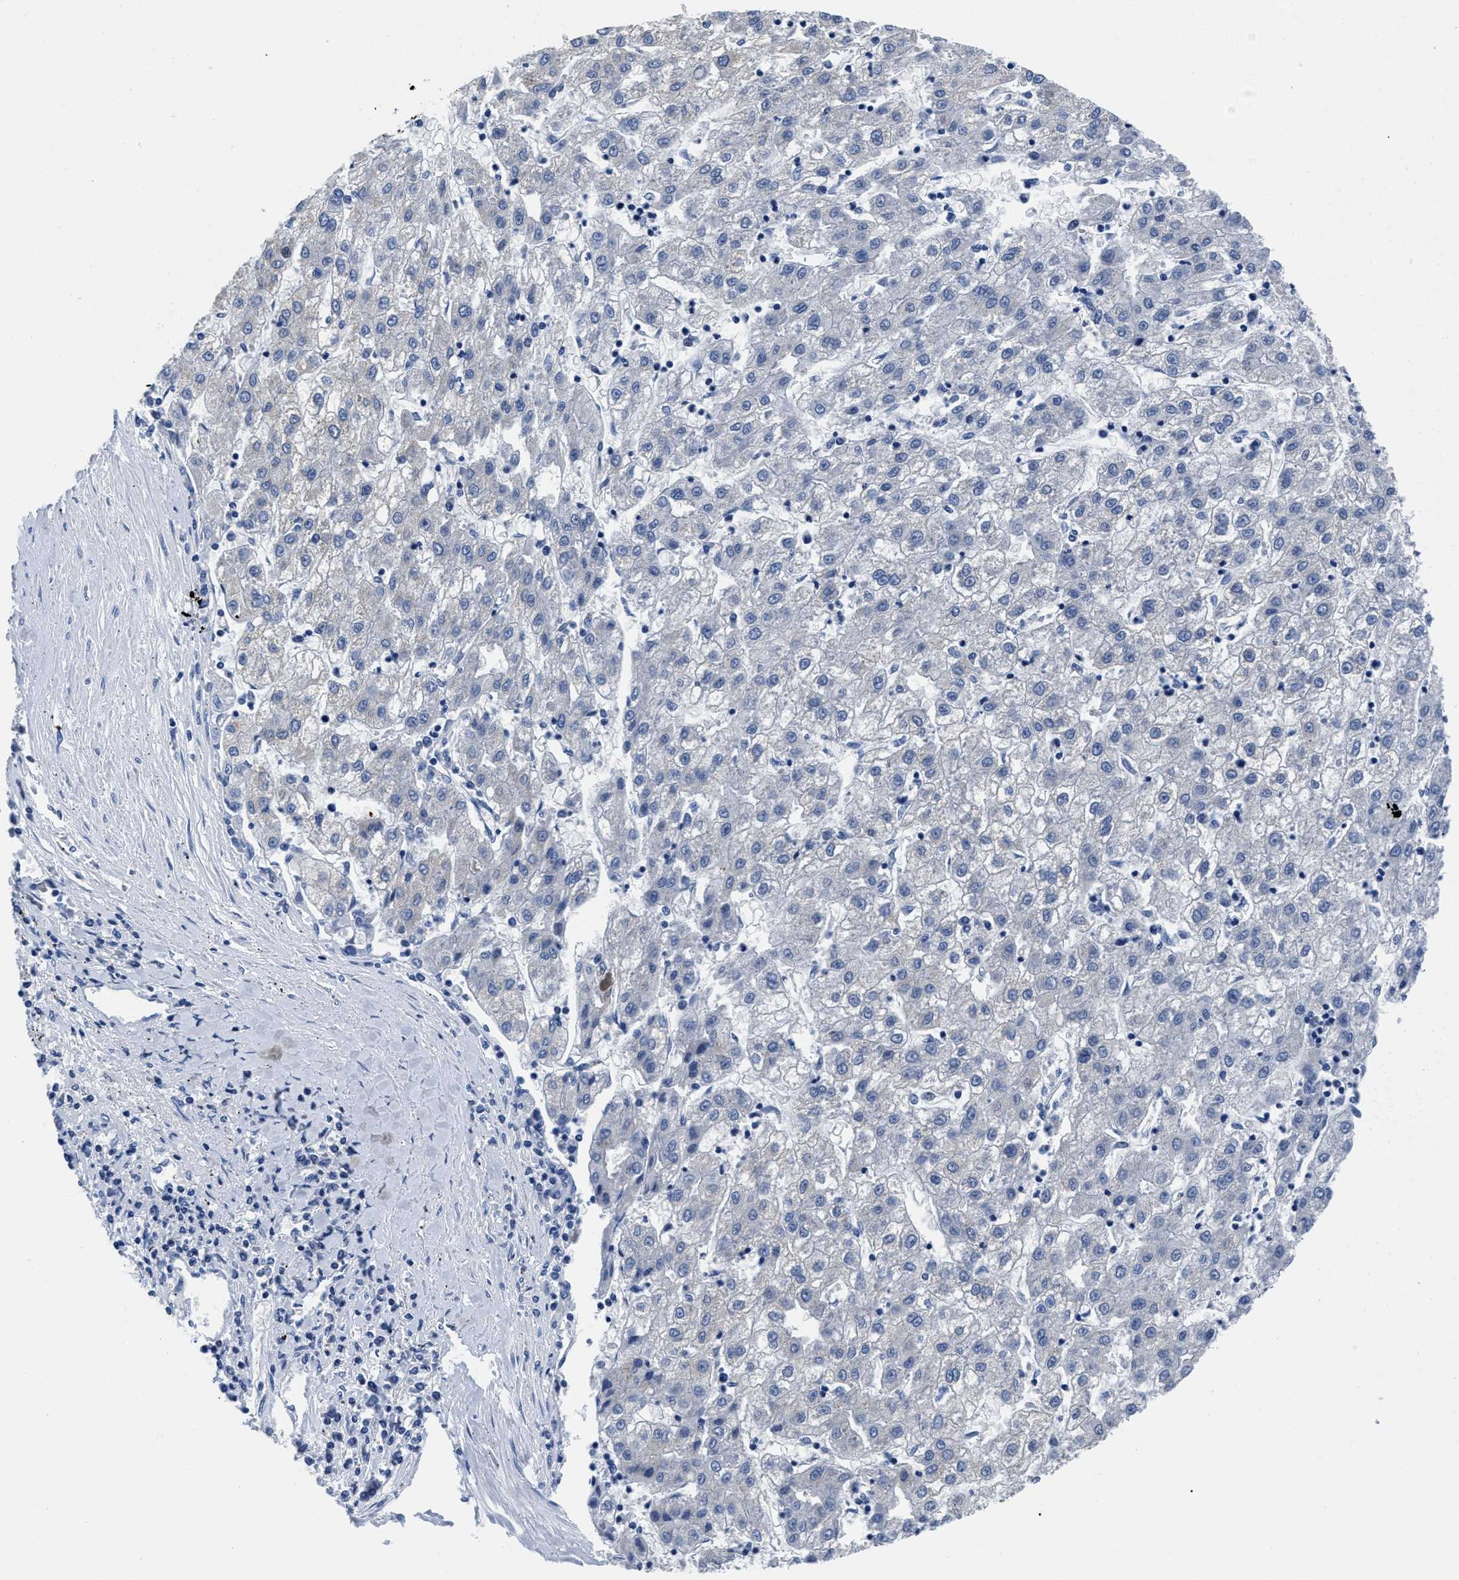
{"staining": {"intensity": "negative", "quantity": "none", "location": "none"}, "tissue": "liver cancer", "cell_type": "Tumor cells", "image_type": "cancer", "snomed": [{"axis": "morphology", "description": "Carcinoma, Hepatocellular, NOS"}, {"axis": "topography", "description": "Liver"}], "caption": "Immunohistochemistry image of human hepatocellular carcinoma (liver) stained for a protein (brown), which displays no expression in tumor cells.", "gene": "SLC35F1", "patient": {"sex": "male", "age": 72}}